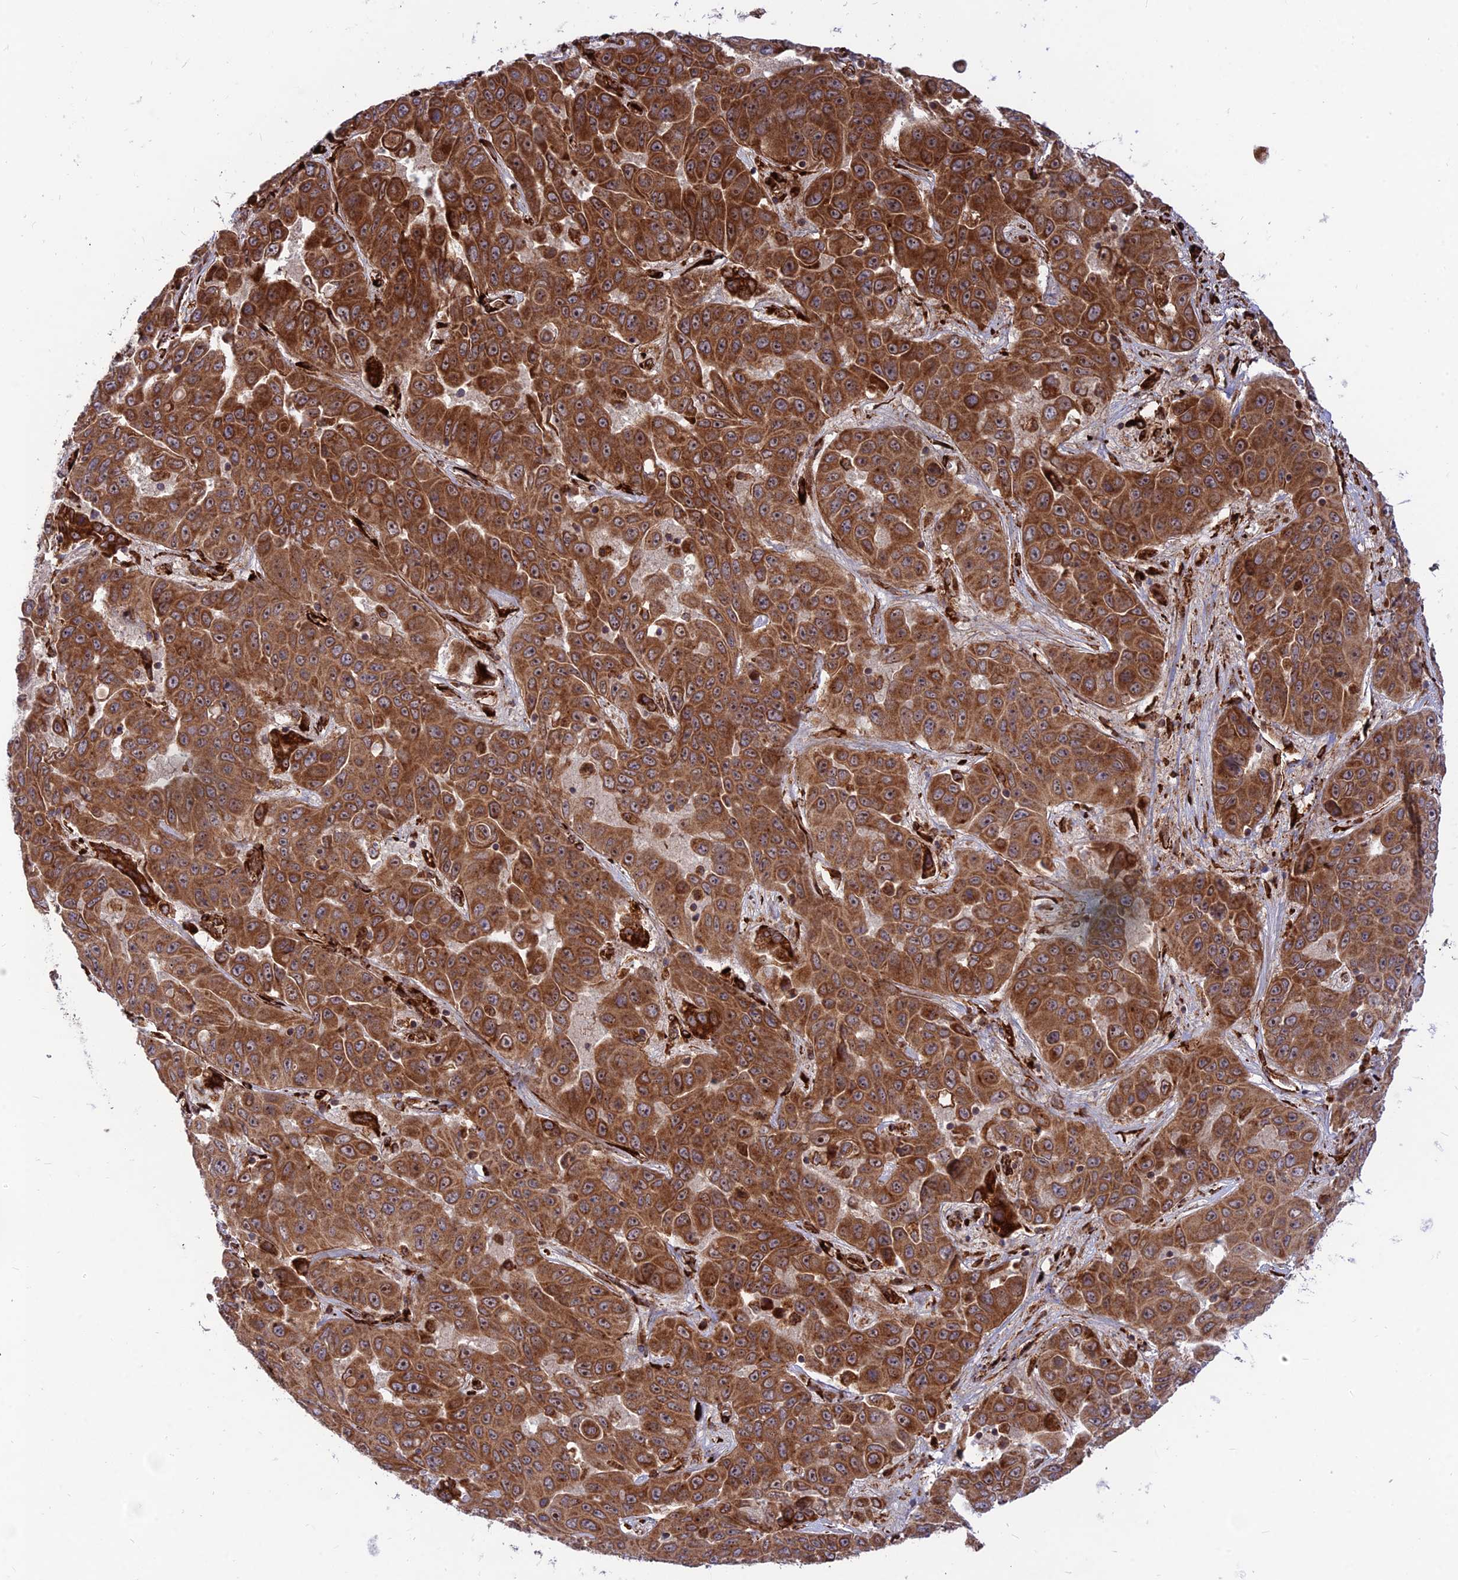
{"staining": {"intensity": "strong", "quantity": ">75%", "location": "cytoplasmic/membranous,nuclear"}, "tissue": "liver cancer", "cell_type": "Tumor cells", "image_type": "cancer", "snomed": [{"axis": "morphology", "description": "Cholangiocarcinoma"}, {"axis": "topography", "description": "Liver"}], "caption": "A brown stain highlights strong cytoplasmic/membranous and nuclear staining of a protein in human cholangiocarcinoma (liver) tumor cells.", "gene": "CRTAP", "patient": {"sex": "female", "age": 52}}